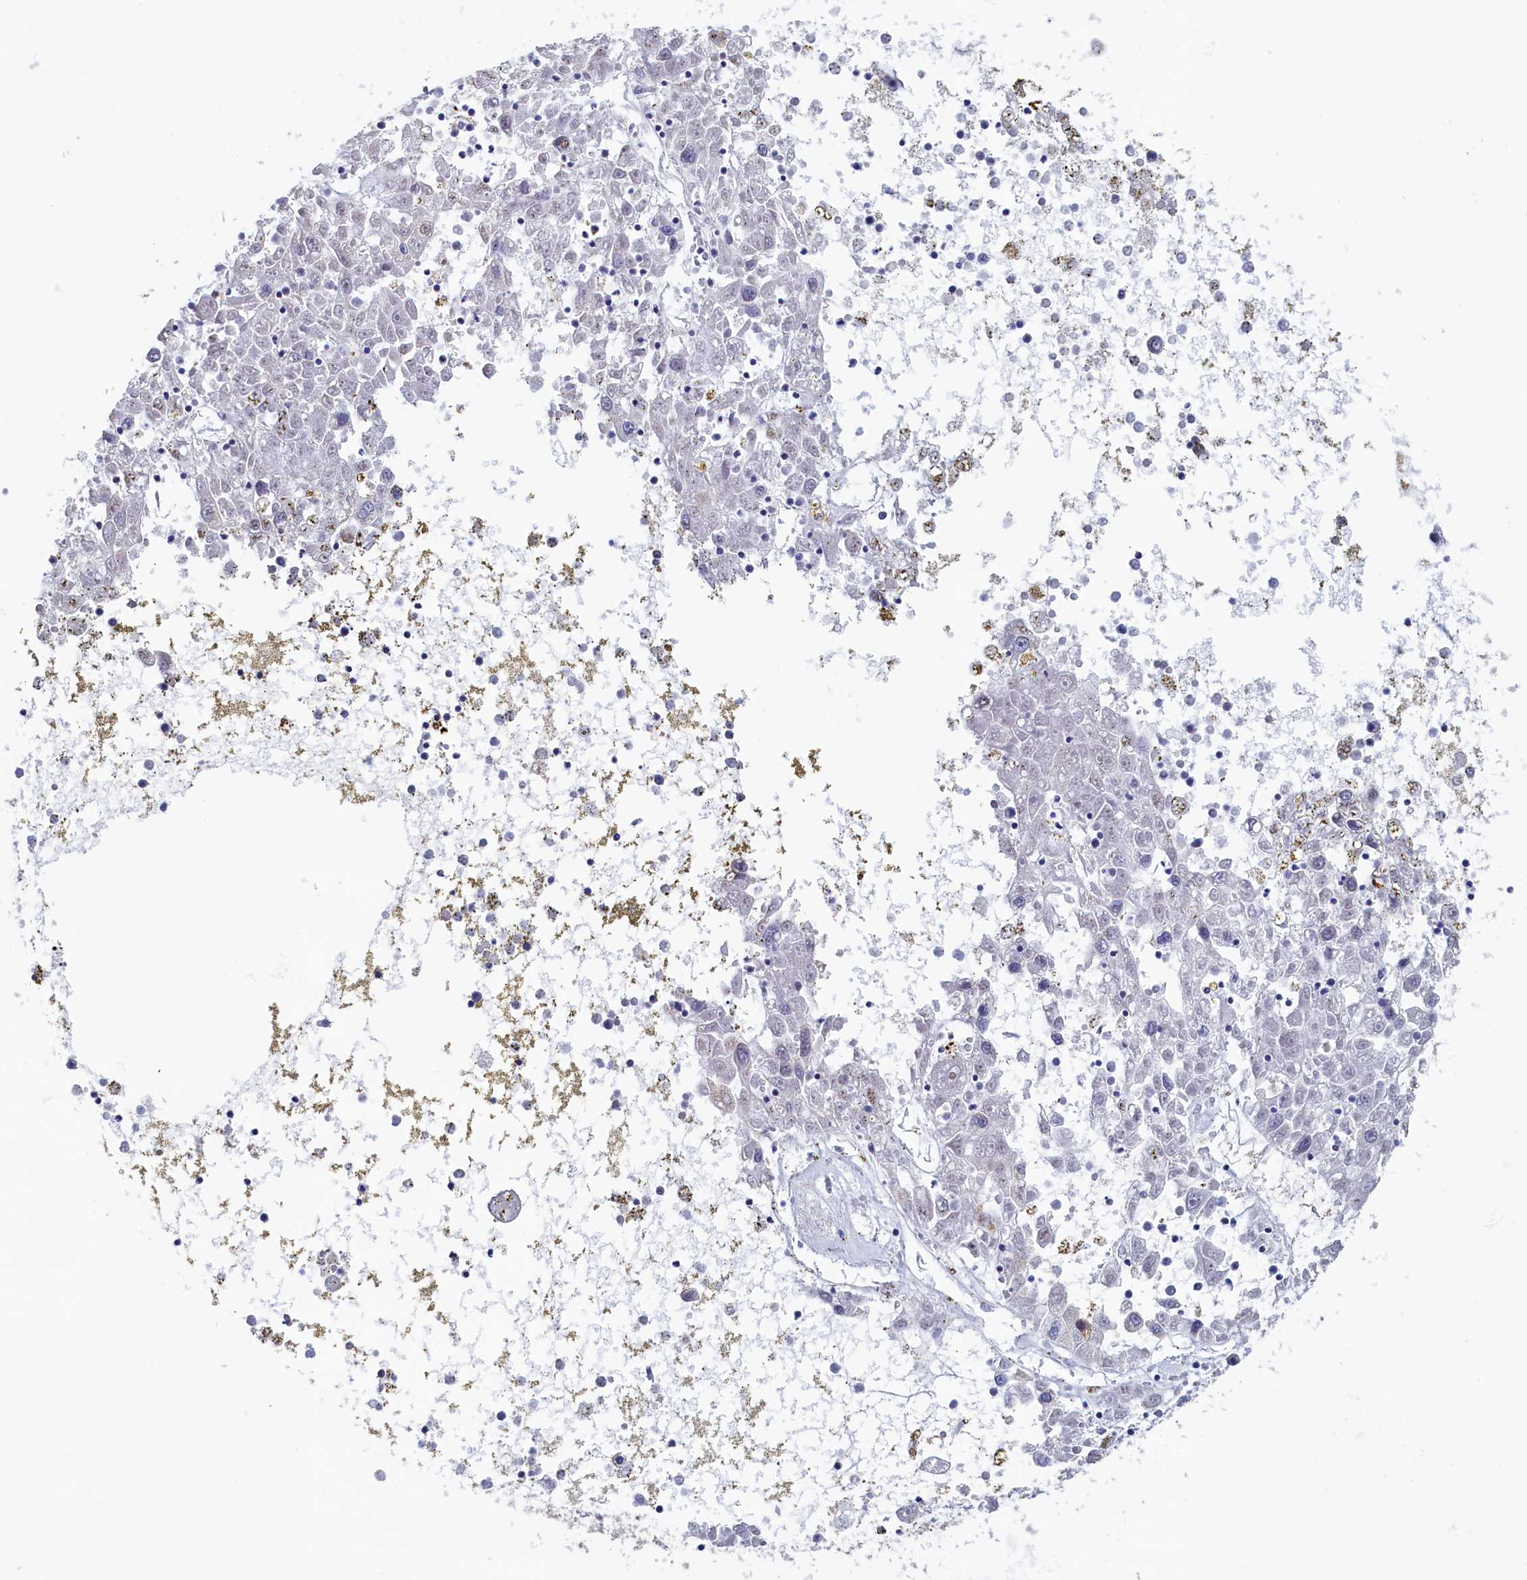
{"staining": {"intensity": "negative", "quantity": "none", "location": "none"}, "tissue": "liver cancer", "cell_type": "Tumor cells", "image_type": "cancer", "snomed": [{"axis": "morphology", "description": "Carcinoma, Hepatocellular, NOS"}, {"axis": "topography", "description": "Liver"}], "caption": "There is no significant expression in tumor cells of liver cancer (hepatocellular carcinoma).", "gene": "MOSPD3", "patient": {"sex": "male", "age": 49}}